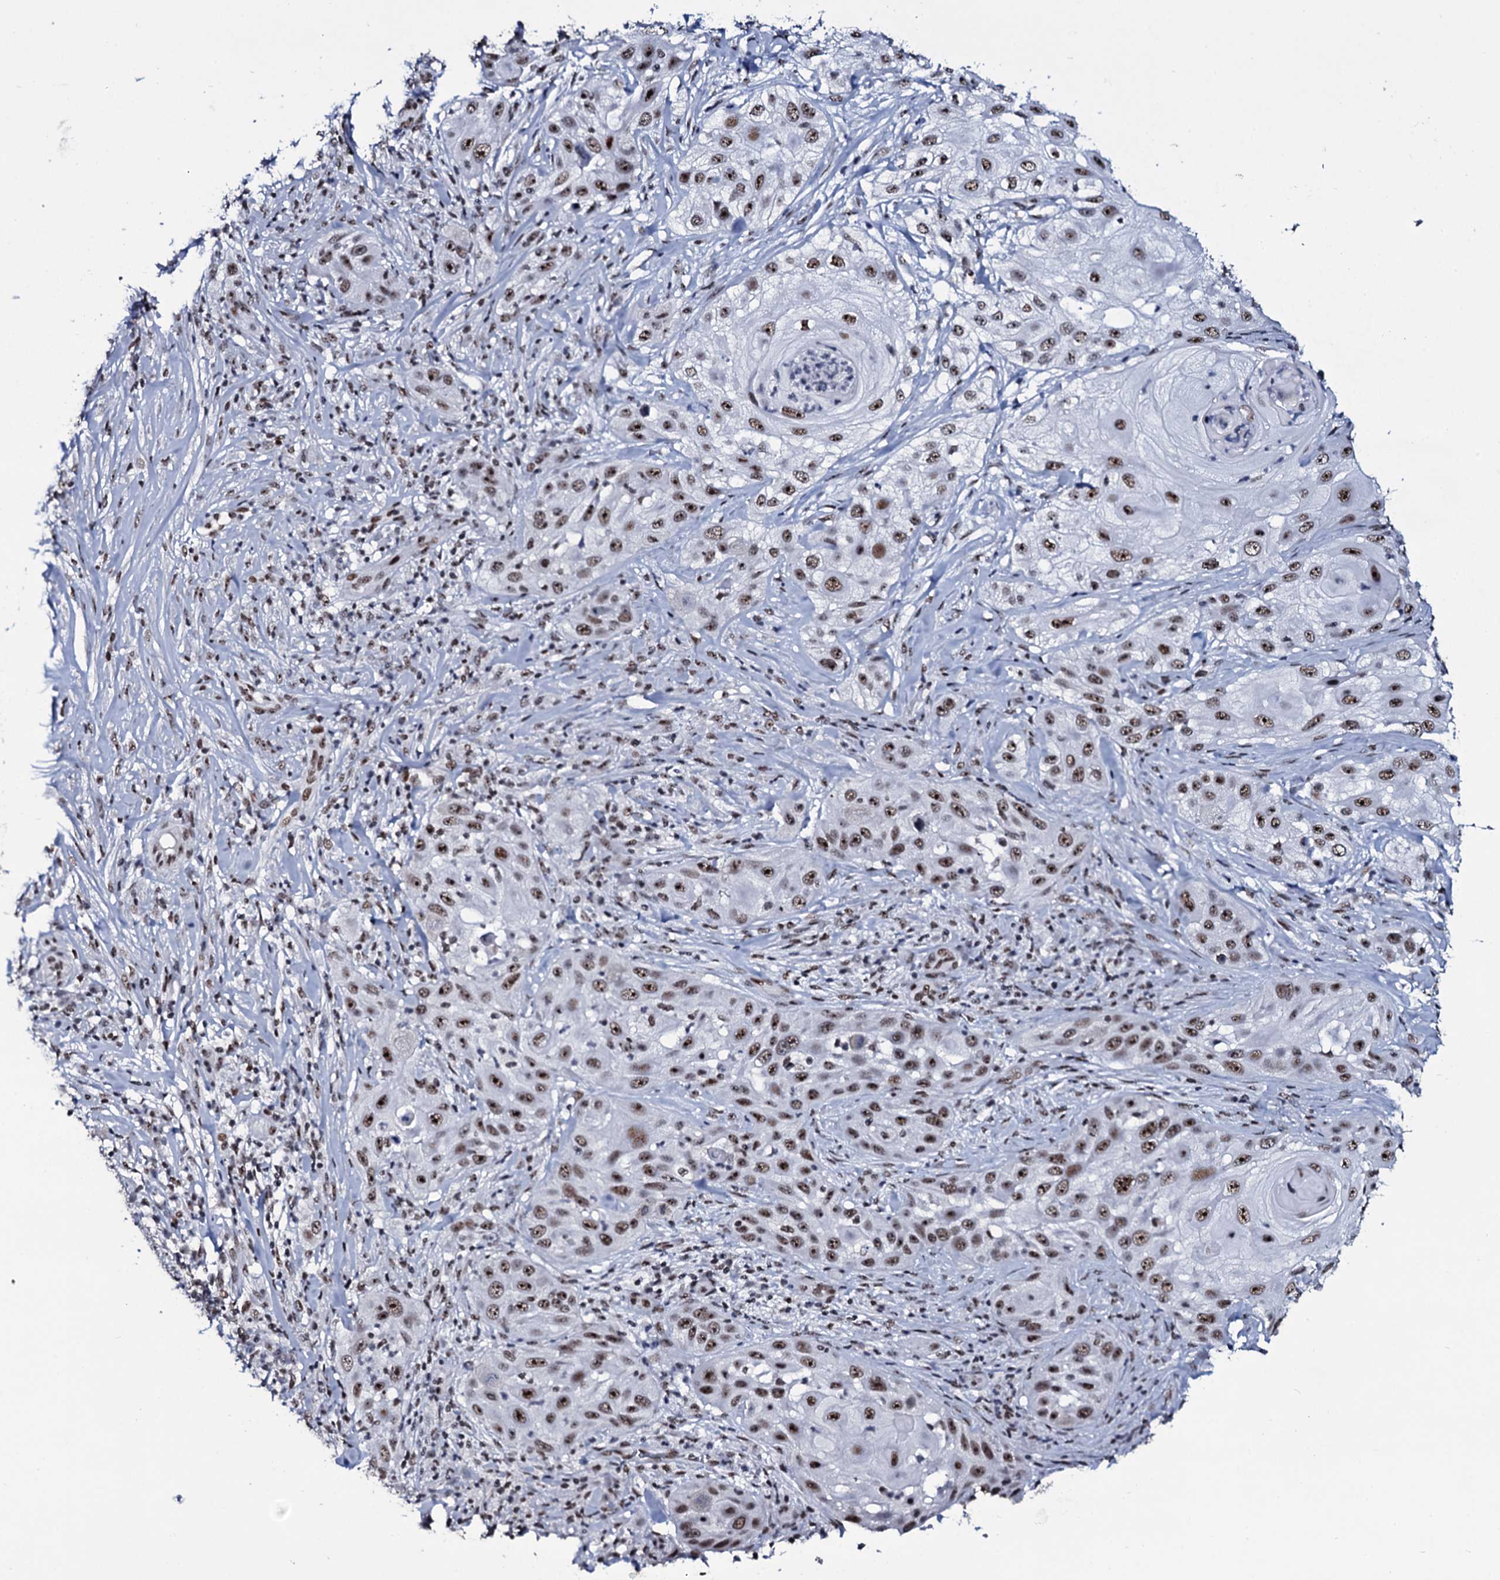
{"staining": {"intensity": "moderate", "quantity": ">75%", "location": "nuclear"}, "tissue": "skin cancer", "cell_type": "Tumor cells", "image_type": "cancer", "snomed": [{"axis": "morphology", "description": "Squamous cell carcinoma, NOS"}, {"axis": "topography", "description": "Skin"}], "caption": "Protein expression analysis of skin cancer (squamous cell carcinoma) shows moderate nuclear positivity in approximately >75% of tumor cells. The staining was performed using DAB (3,3'-diaminobenzidine) to visualize the protein expression in brown, while the nuclei were stained in blue with hematoxylin (Magnification: 20x).", "gene": "ZMIZ2", "patient": {"sex": "female", "age": 44}}